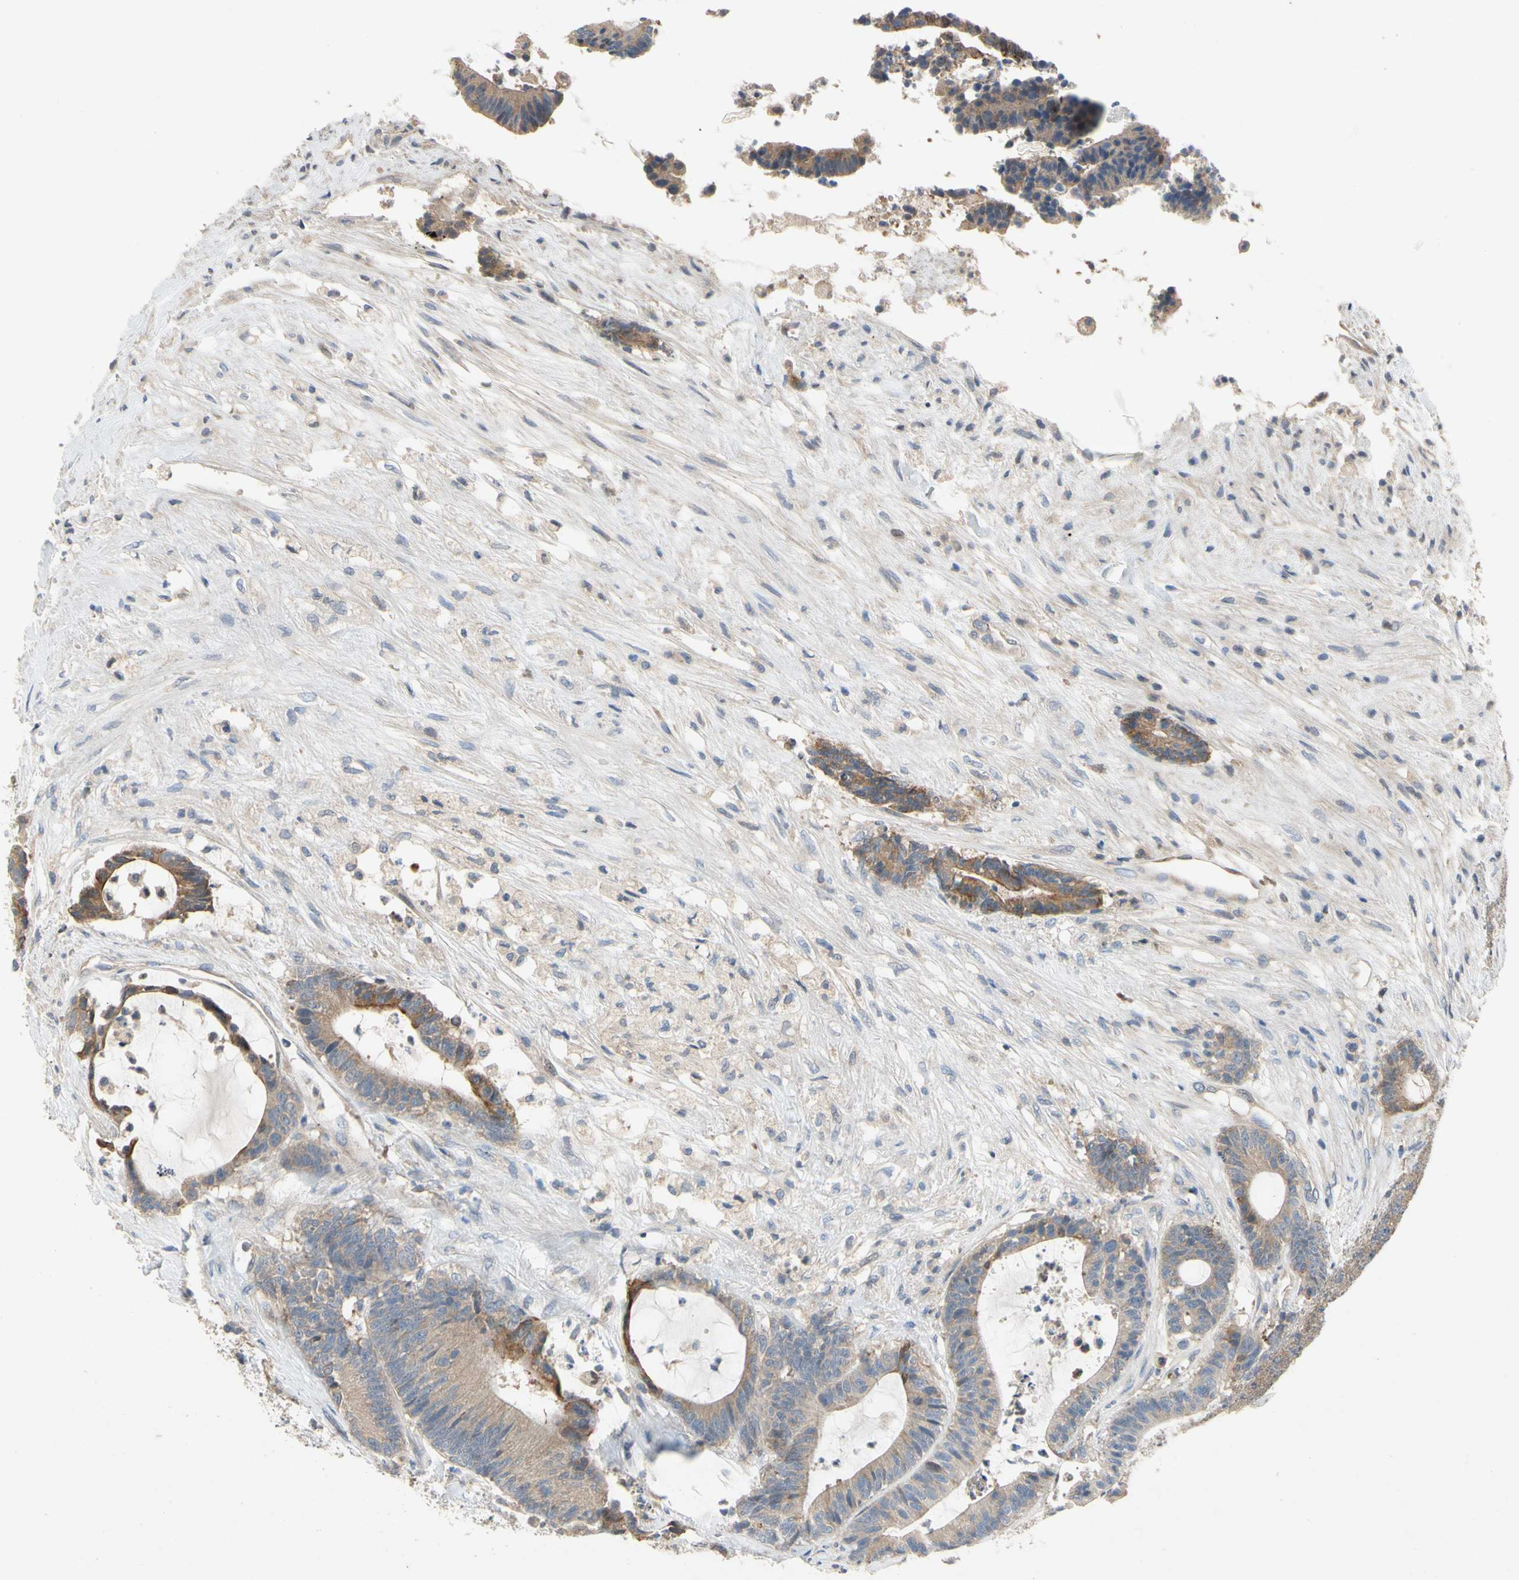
{"staining": {"intensity": "moderate", "quantity": ">75%", "location": "cytoplasmic/membranous"}, "tissue": "colorectal cancer", "cell_type": "Tumor cells", "image_type": "cancer", "snomed": [{"axis": "morphology", "description": "Adenocarcinoma, NOS"}, {"axis": "topography", "description": "Colon"}], "caption": "A micrograph of human colorectal cancer stained for a protein displays moderate cytoplasmic/membranous brown staining in tumor cells.", "gene": "KLHDC8B", "patient": {"sex": "female", "age": 84}}